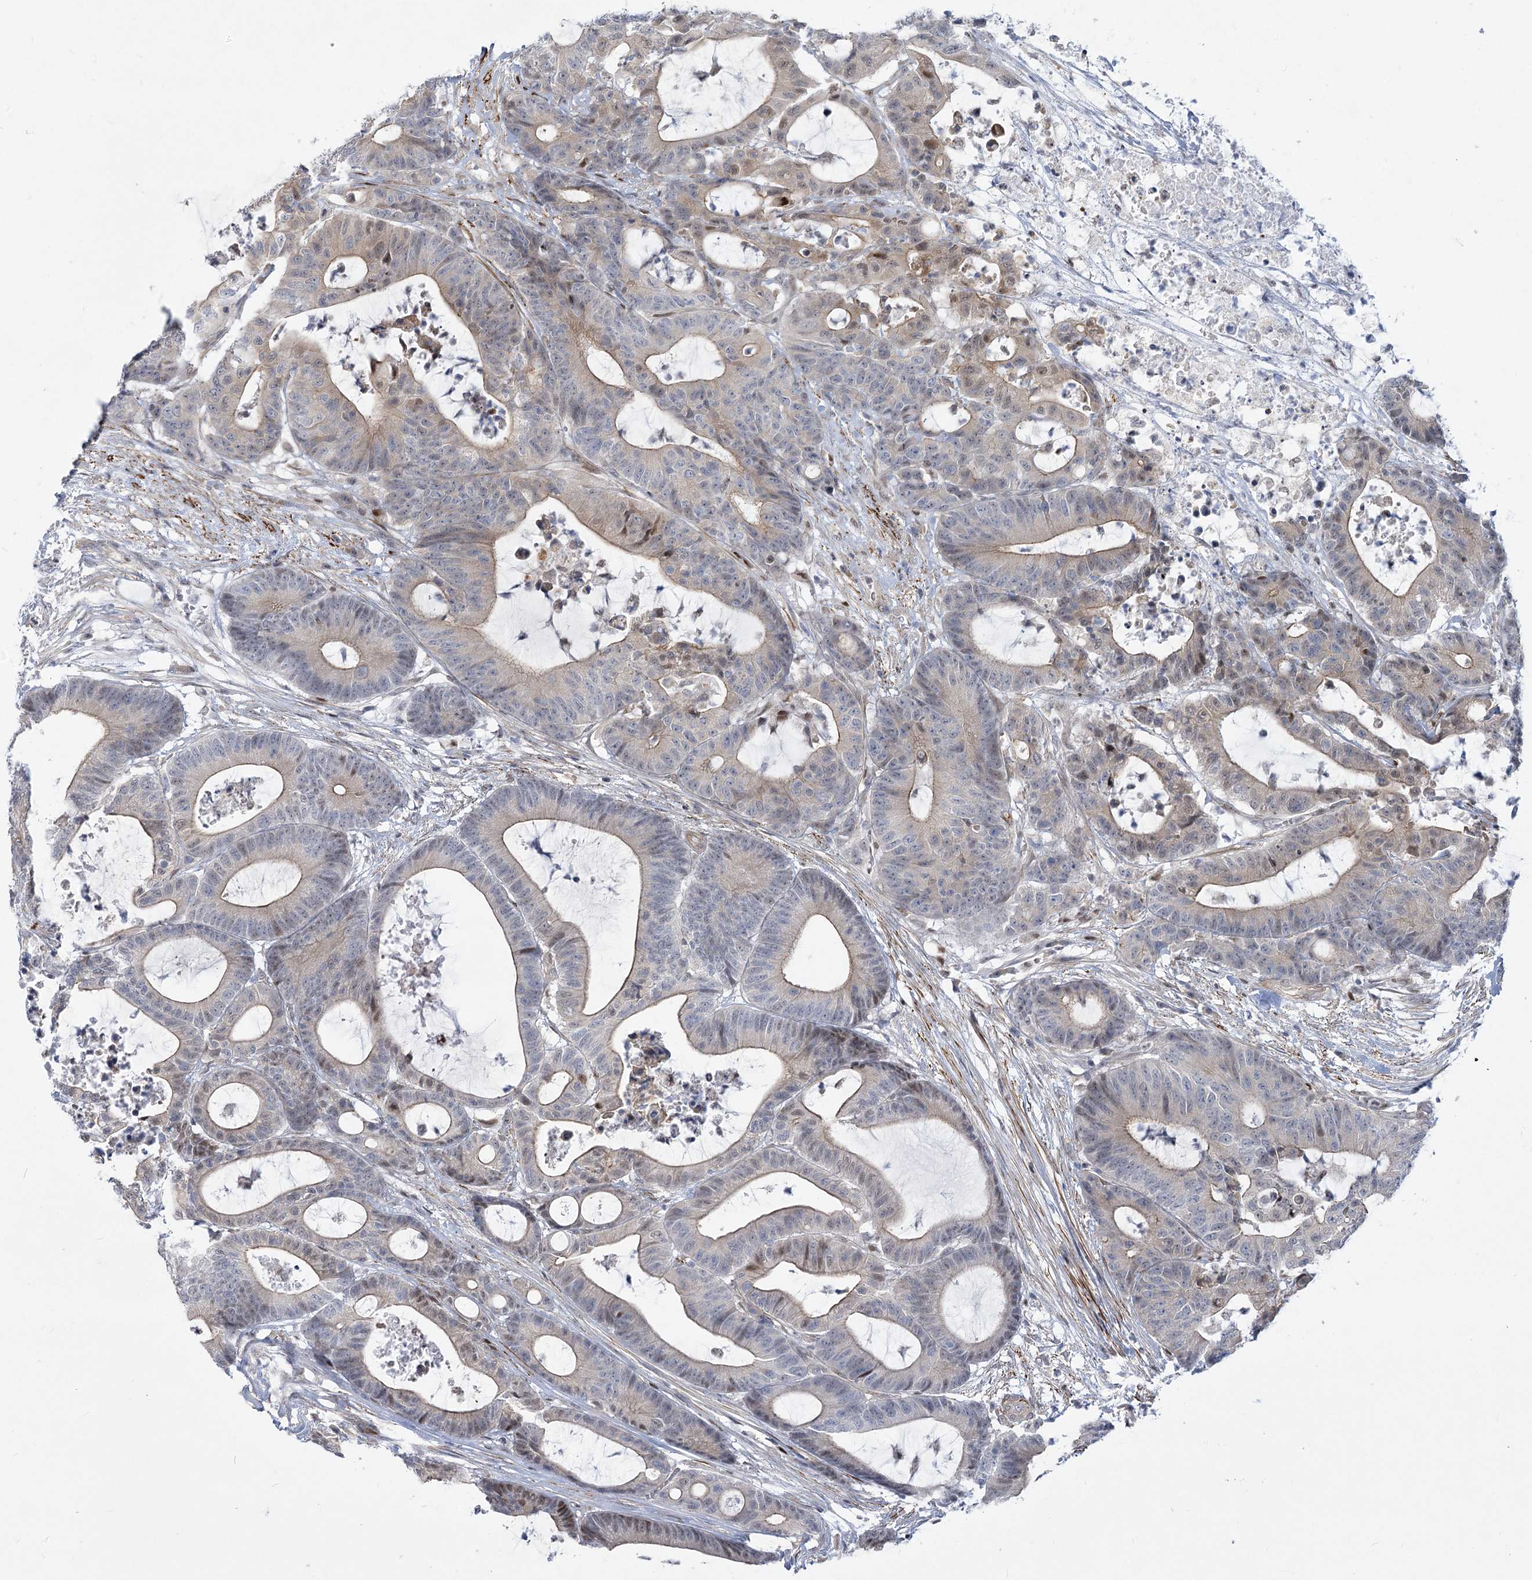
{"staining": {"intensity": "weak", "quantity": "25%-75%", "location": "cytoplasmic/membranous,nuclear"}, "tissue": "colorectal cancer", "cell_type": "Tumor cells", "image_type": "cancer", "snomed": [{"axis": "morphology", "description": "Adenocarcinoma, NOS"}, {"axis": "topography", "description": "Colon"}], "caption": "Tumor cells show low levels of weak cytoplasmic/membranous and nuclear positivity in approximately 25%-75% of cells in human adenocarcinoma (colorectal). (DAB (3,3'-diaminobenzidine) IHC, brown staining for protein, blue staining for nuclei).", "gene": "ARSI", "patient": {"sex": "female", "age": 84}}